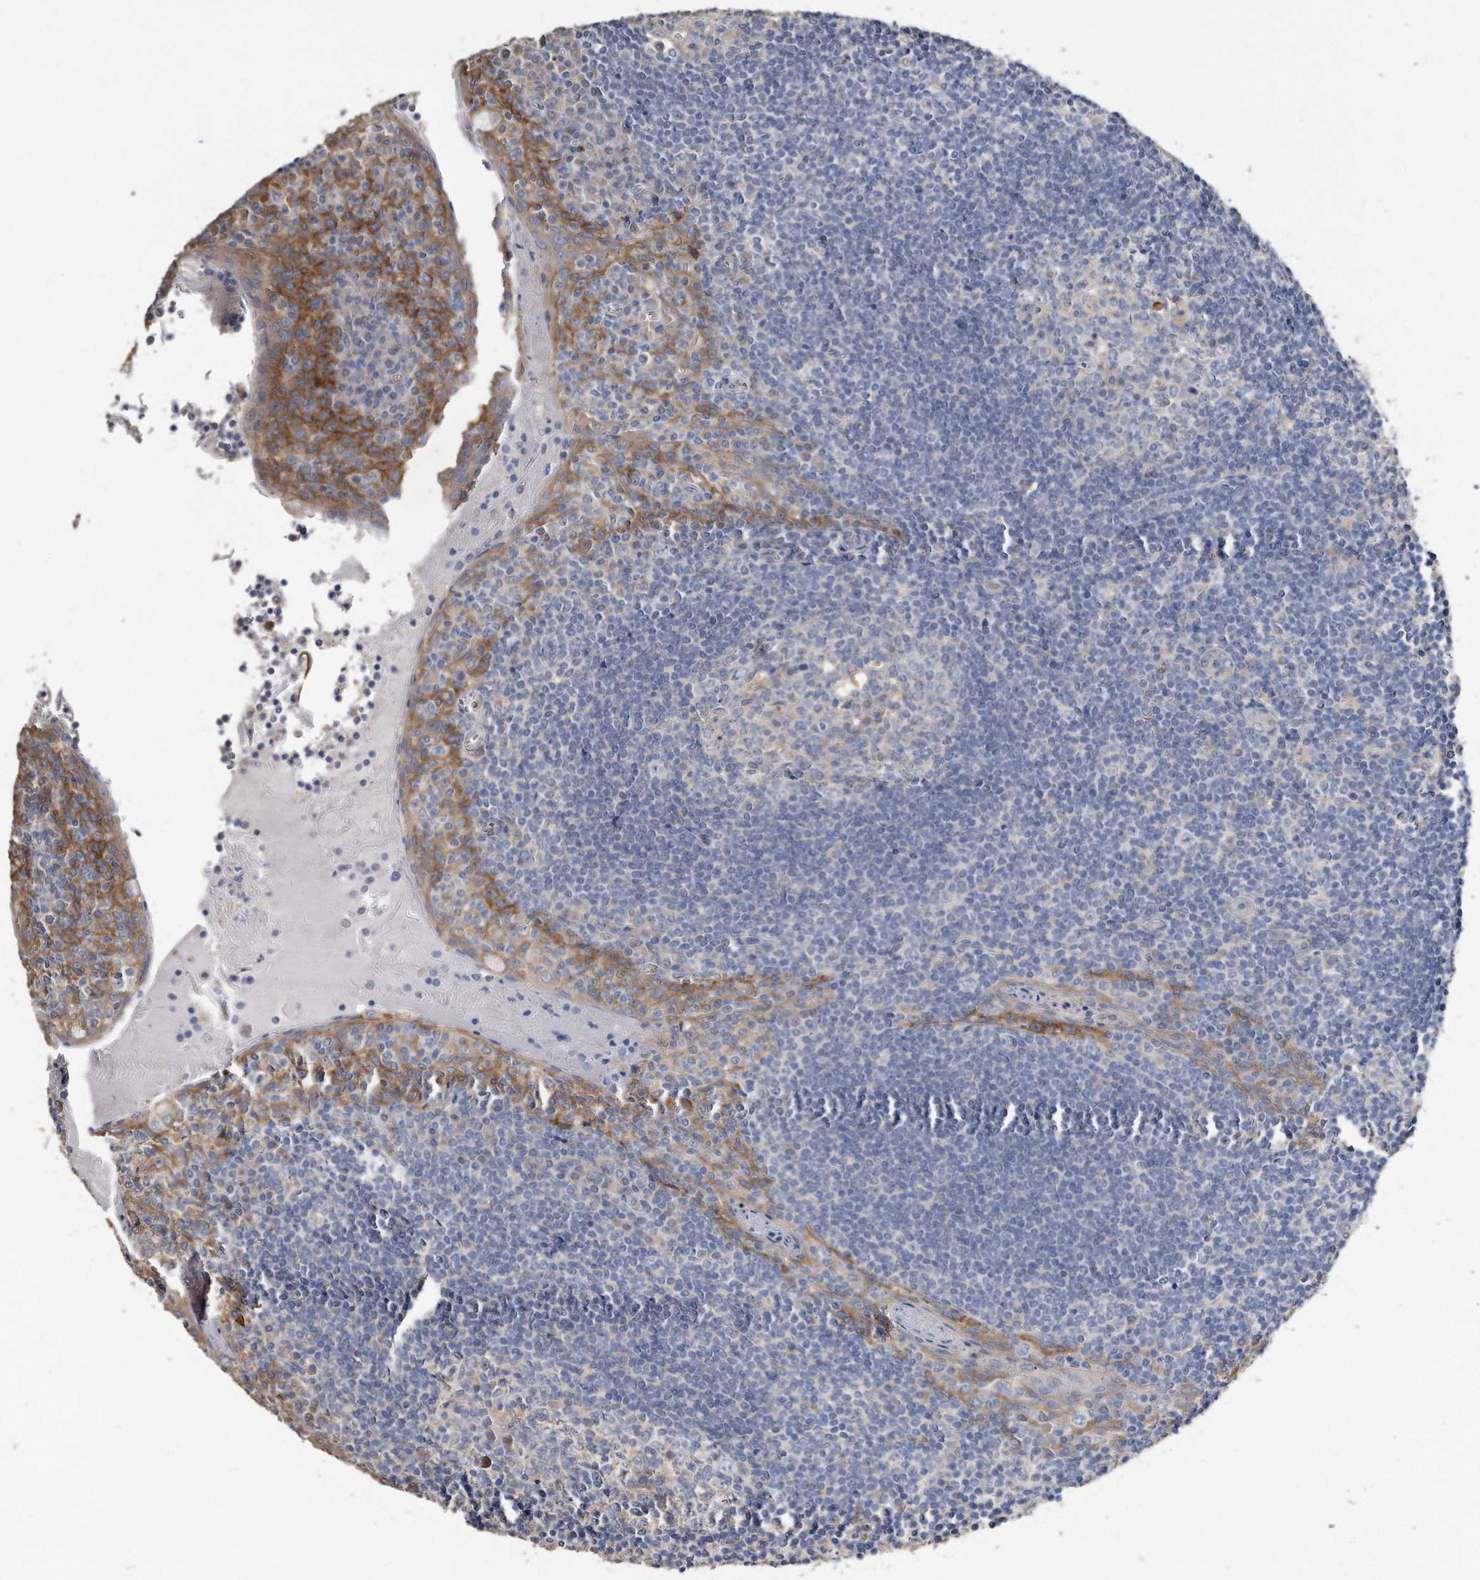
{"staining": {"intensity": "negative", "quantity": "none", "location": "none"}, "tissue": "tonsil", "cell_type": "Germinal center cells", "image_type": "normal", "snomed": [{"axis": "morphology", "description": "Normal tissue, NOS"}, {"axis": "topography", "description": "Tonsil"}], "caption": "Immunohistochemical staining of normal tonsil displays no significant expression in germinal center cells.", "gene": "CDCP1", "patient": {"sex": "male", "age": 27}}